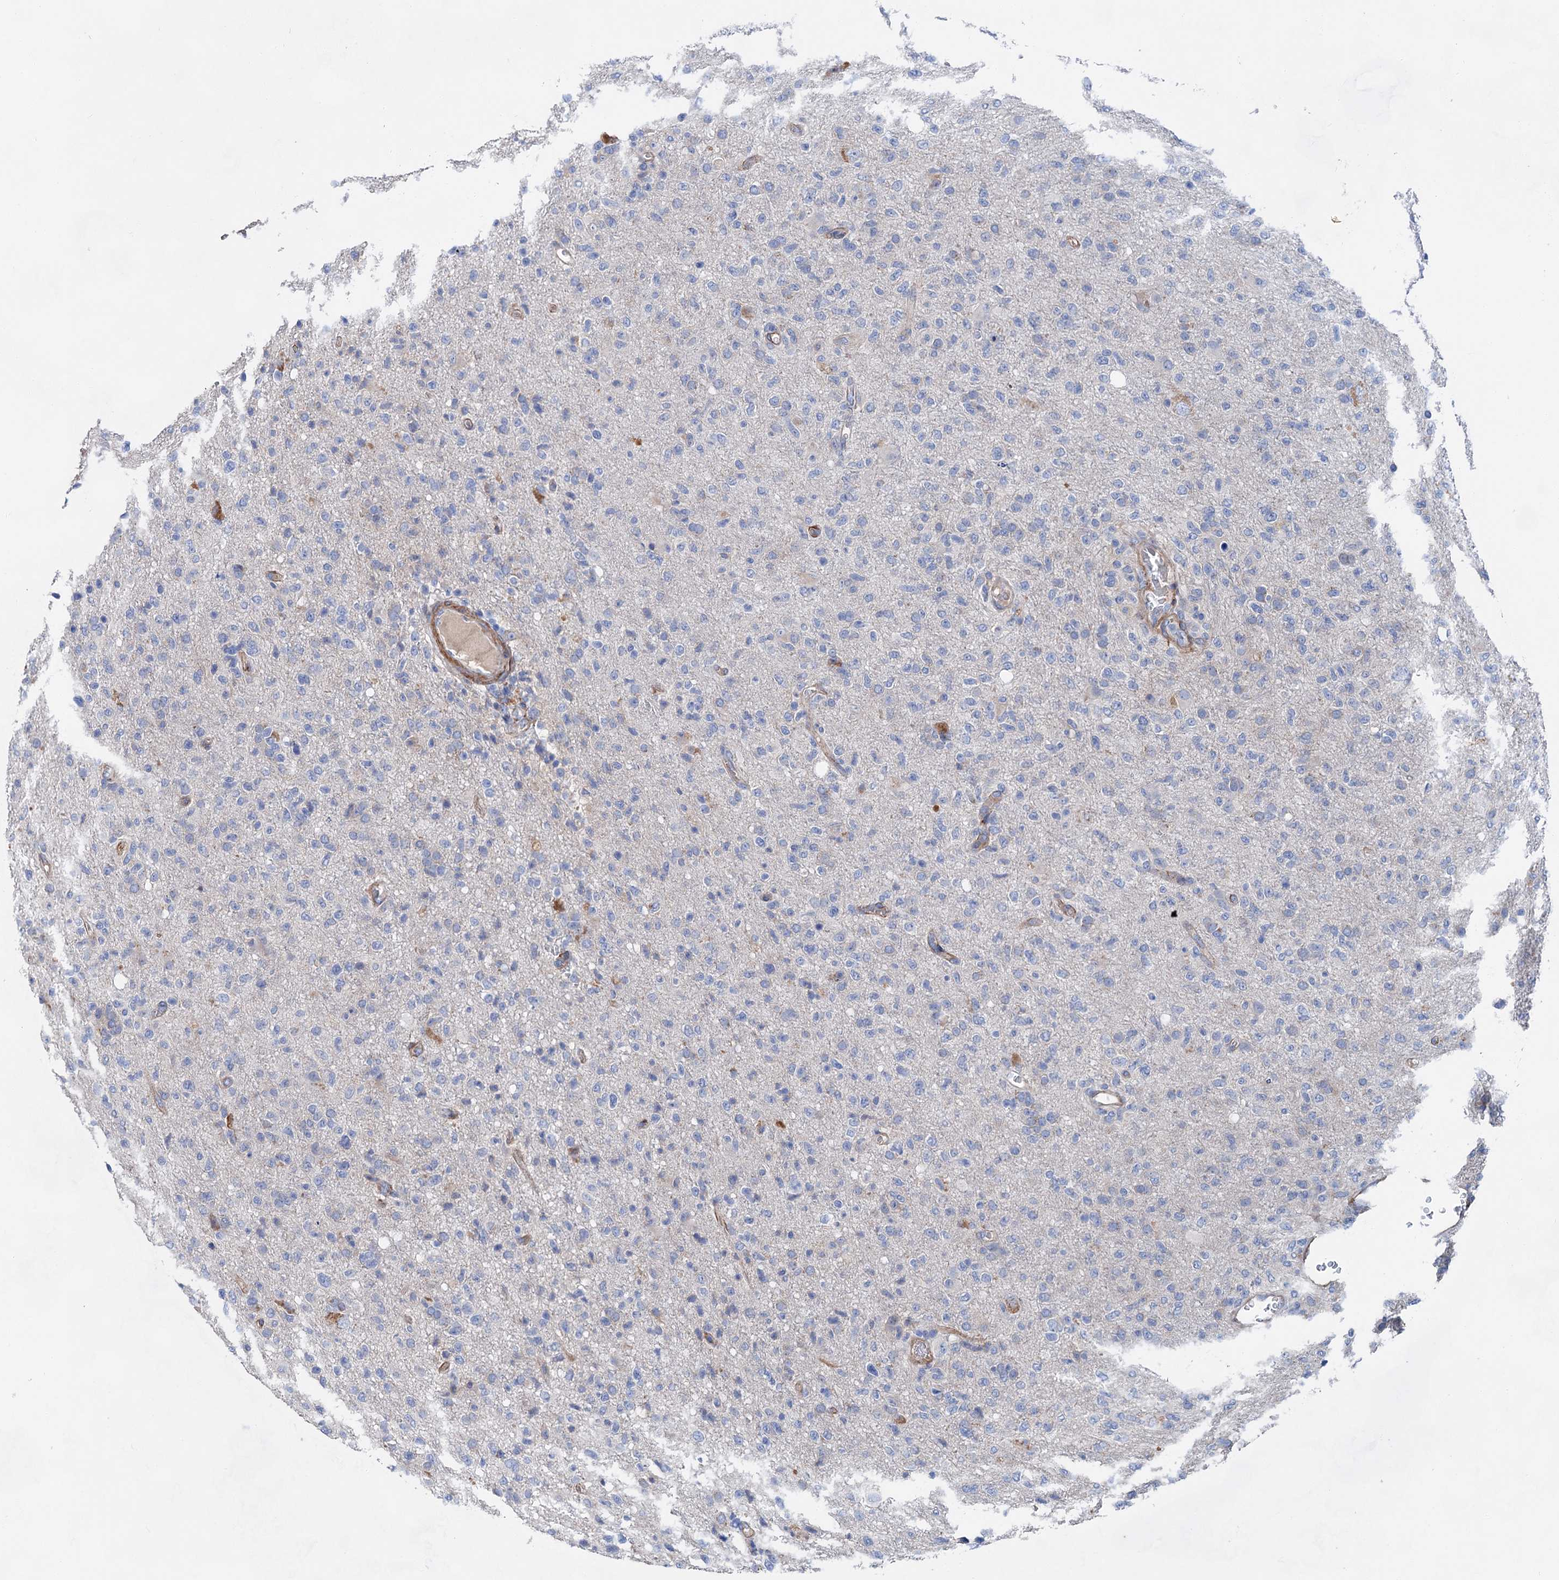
{"staining": {"intensity": "negative", "quantity": "none", "location": "none"}, "tissue": "glioma", "cell_type": "Tumor cells", "image_type": "cancer", "snomed": [{"axis": "morphology", "description": "Glioma, malignant, High grade"}, {"axis": "topography", "description": "Brain"}], "caption": "Photomicrograph shows no significant protein positivity in tumor cells of glioma.", "gene": "GPR155", "patient": {"sex": "female", "age": 57}}